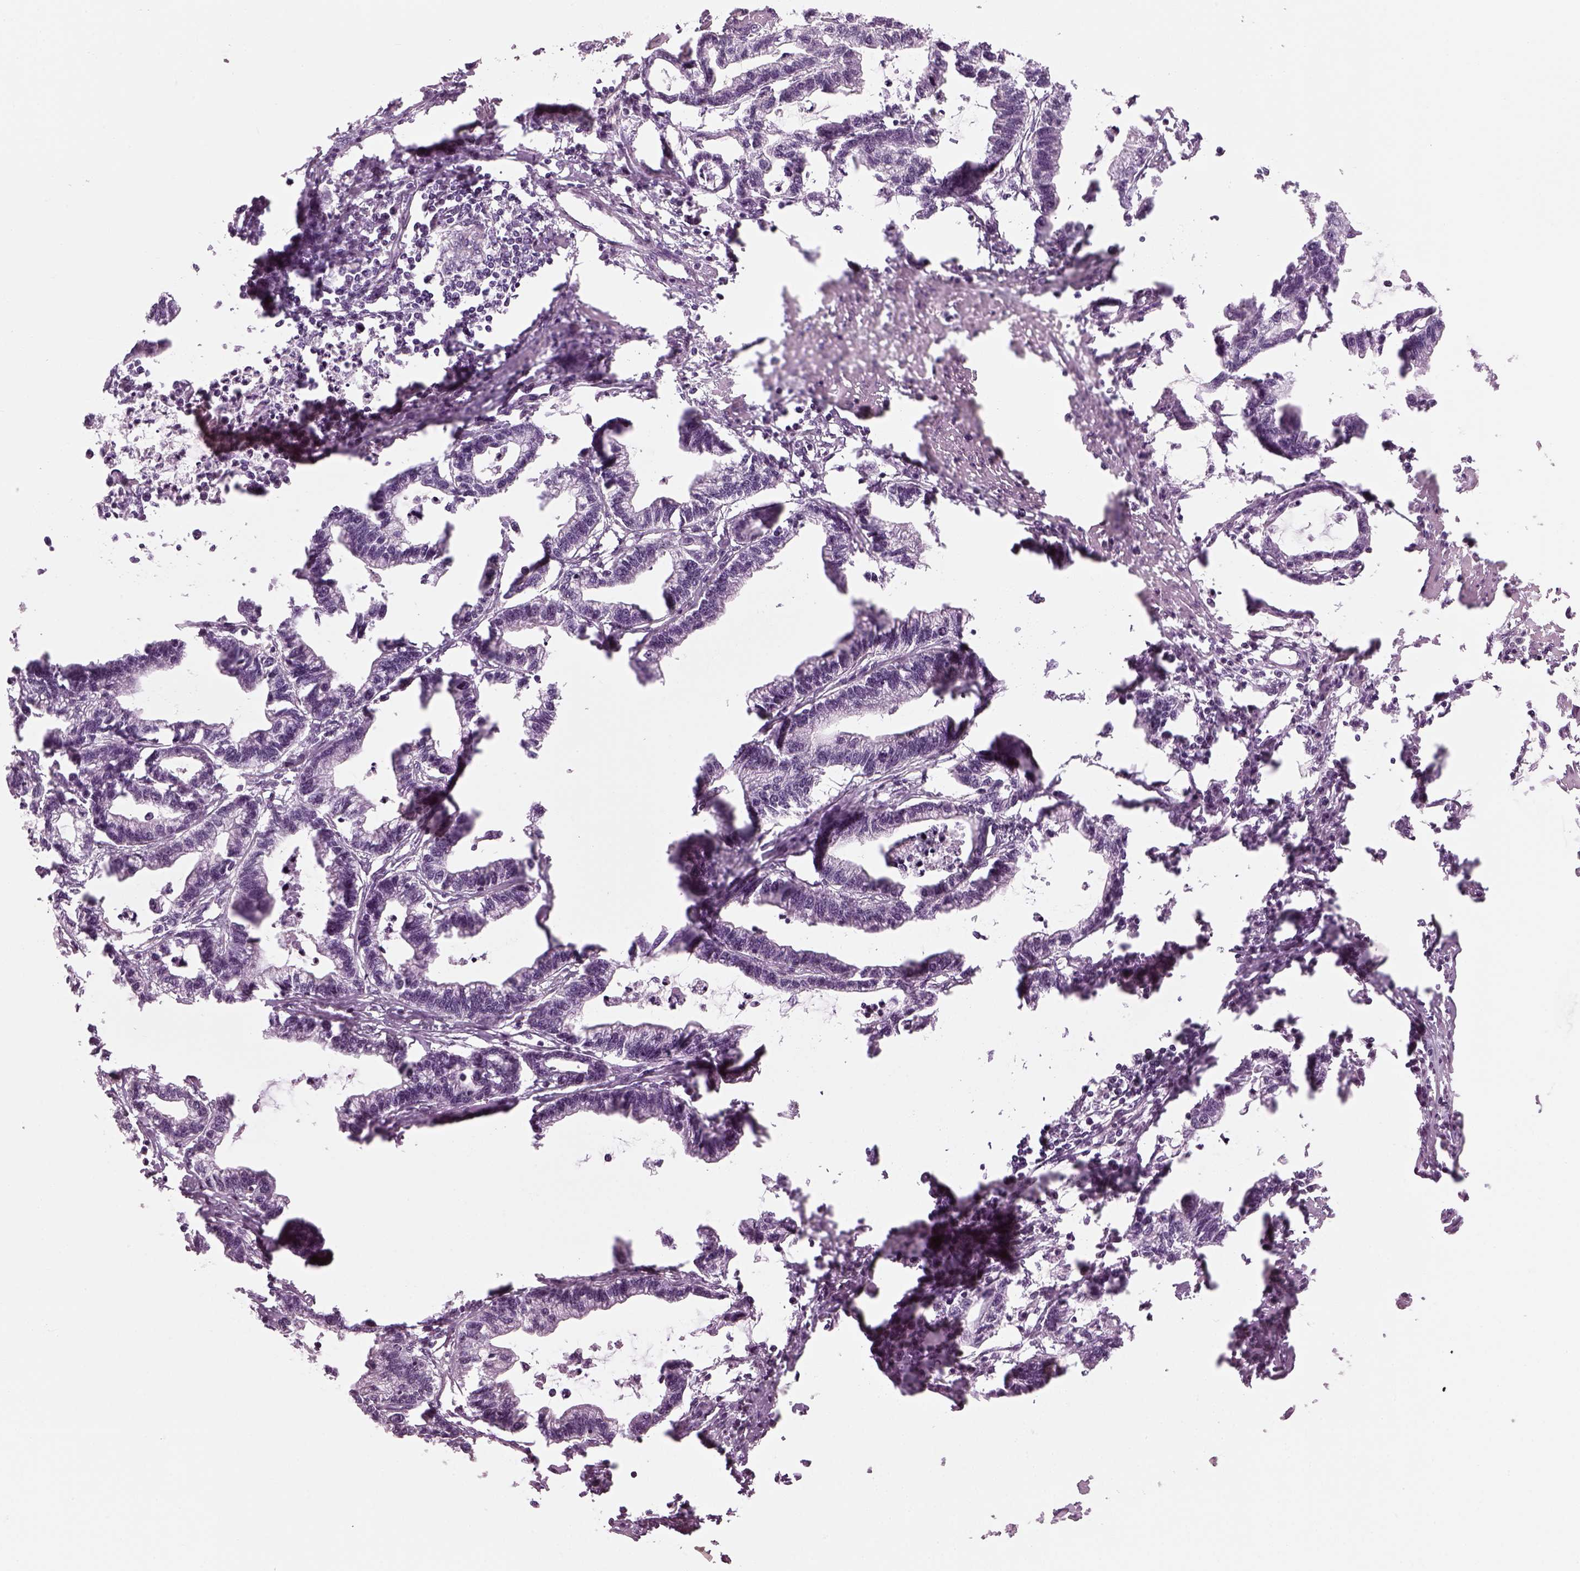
{"staining": {"intensity": "negative", "quantity": "none", "location": "none"}, "tissue": "stomach cancer", "cell_type": "Tumor cells", "image_type": "cancer", "snomed": [{"axis": "morphology", "description": "Adenocarcinoma, NOS"}, {"axis": "topography", "description": "Stomach"}], "caption": "This is a photomicrograph of IHC staining of stomach cancer (adenocarcinoma), which shows no positivity in tumor cells. (Brightfield microscopy of DAB (3,3'-diaminobenzidine) immunohistochemistry (IHC) at high magnification).", "gene": "KCNG2", "patient": {"sex": "male", "age": 83}}